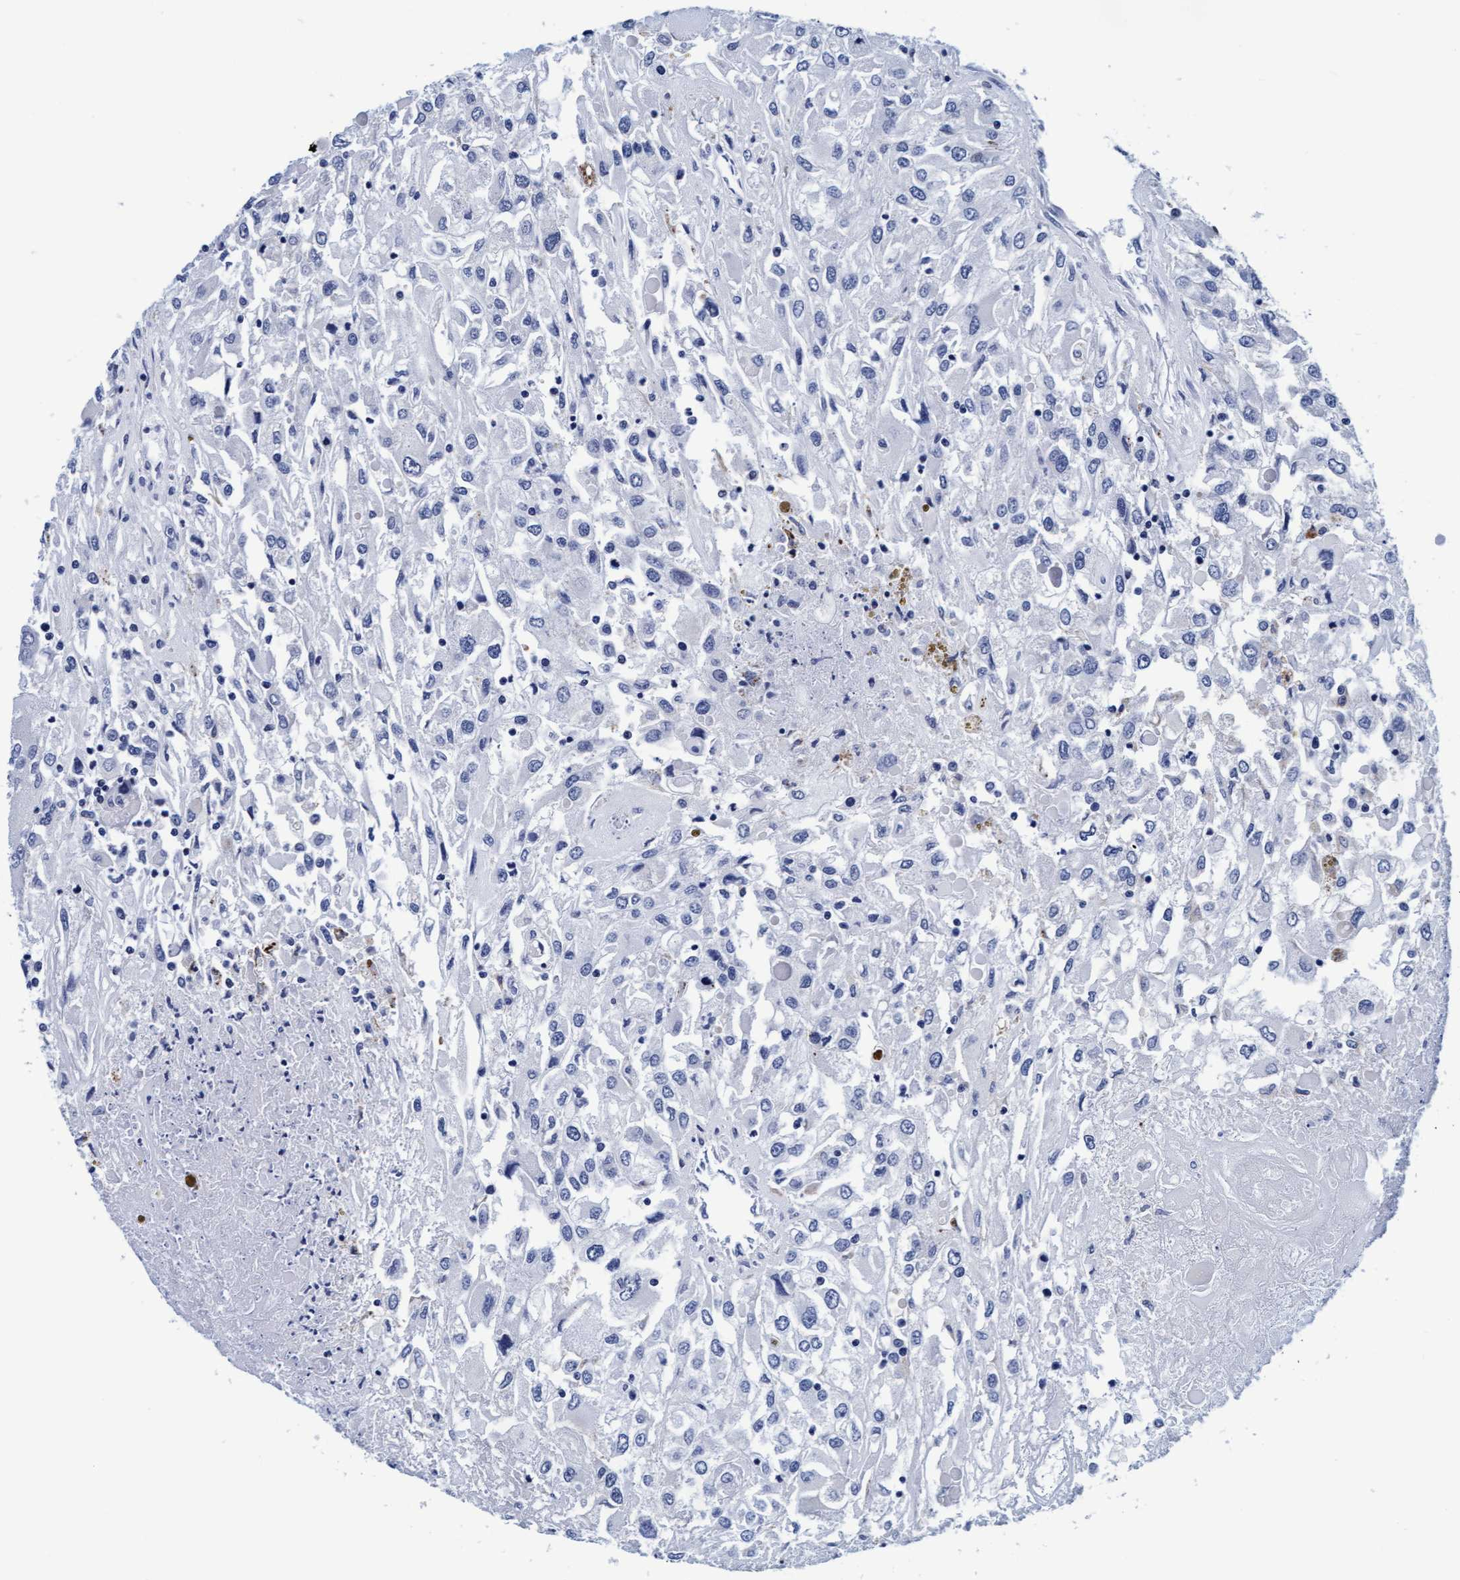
{"staining": {"intensity": "negative", "quantity": "none", "location": "none"}, "tissue": "renal cancer", "cell_type": "Tumor cells", "image_type": "cancer", "snomed": [{"axis": "morphology", "description": "Adenocarcinoma, NOS"}, {"axis": "topography", "description": "Kidney"}], "caption": "Renal adenocarcinoma was stained to show a protein in brown. There is no significant staining in tumor cells.", "gene": "ARSG", "patient": {"sex": "female", "age": 52}}